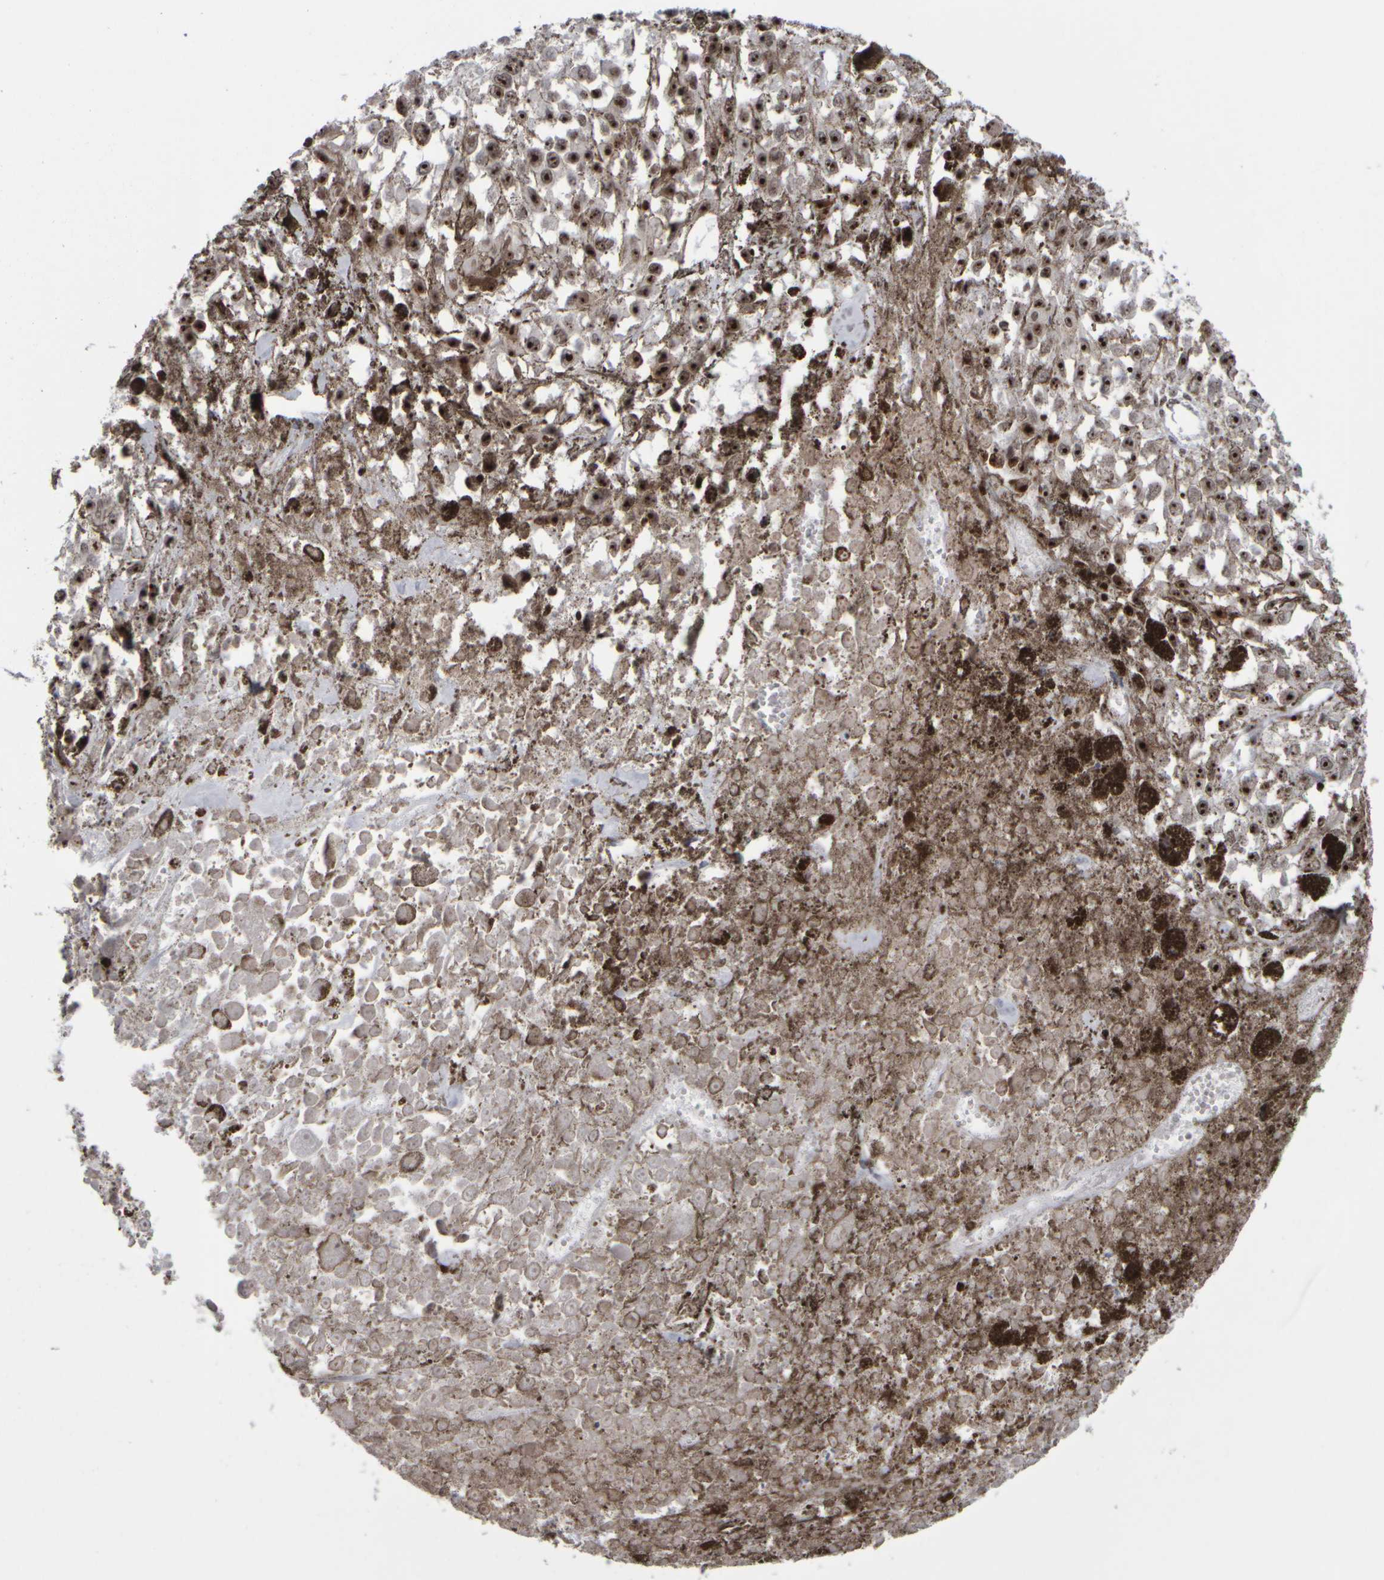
{"staining": {"intensity": "moderate", "quantity": ">75%", "location": "nuclear"}, "tissue": "melanoma", "cell_type": "Tumor cells", "image_type": "cancer", "snomed": [{"axis": "morphology", "description": "Malignant melanoma, Metastatic site"}, {"axis": "topography", "description": "Lymph node"}], "caption": "The photomicrograph shows staining of malignant melanoma (metastatic site), revealing moderate nuclear protein staining (brown color) within tumor cells. (brown staining indicates protein expression, while blue staining denotes nuclei).", "gene": "SURF6", "patient": {"sex": "male", "age": 59}}